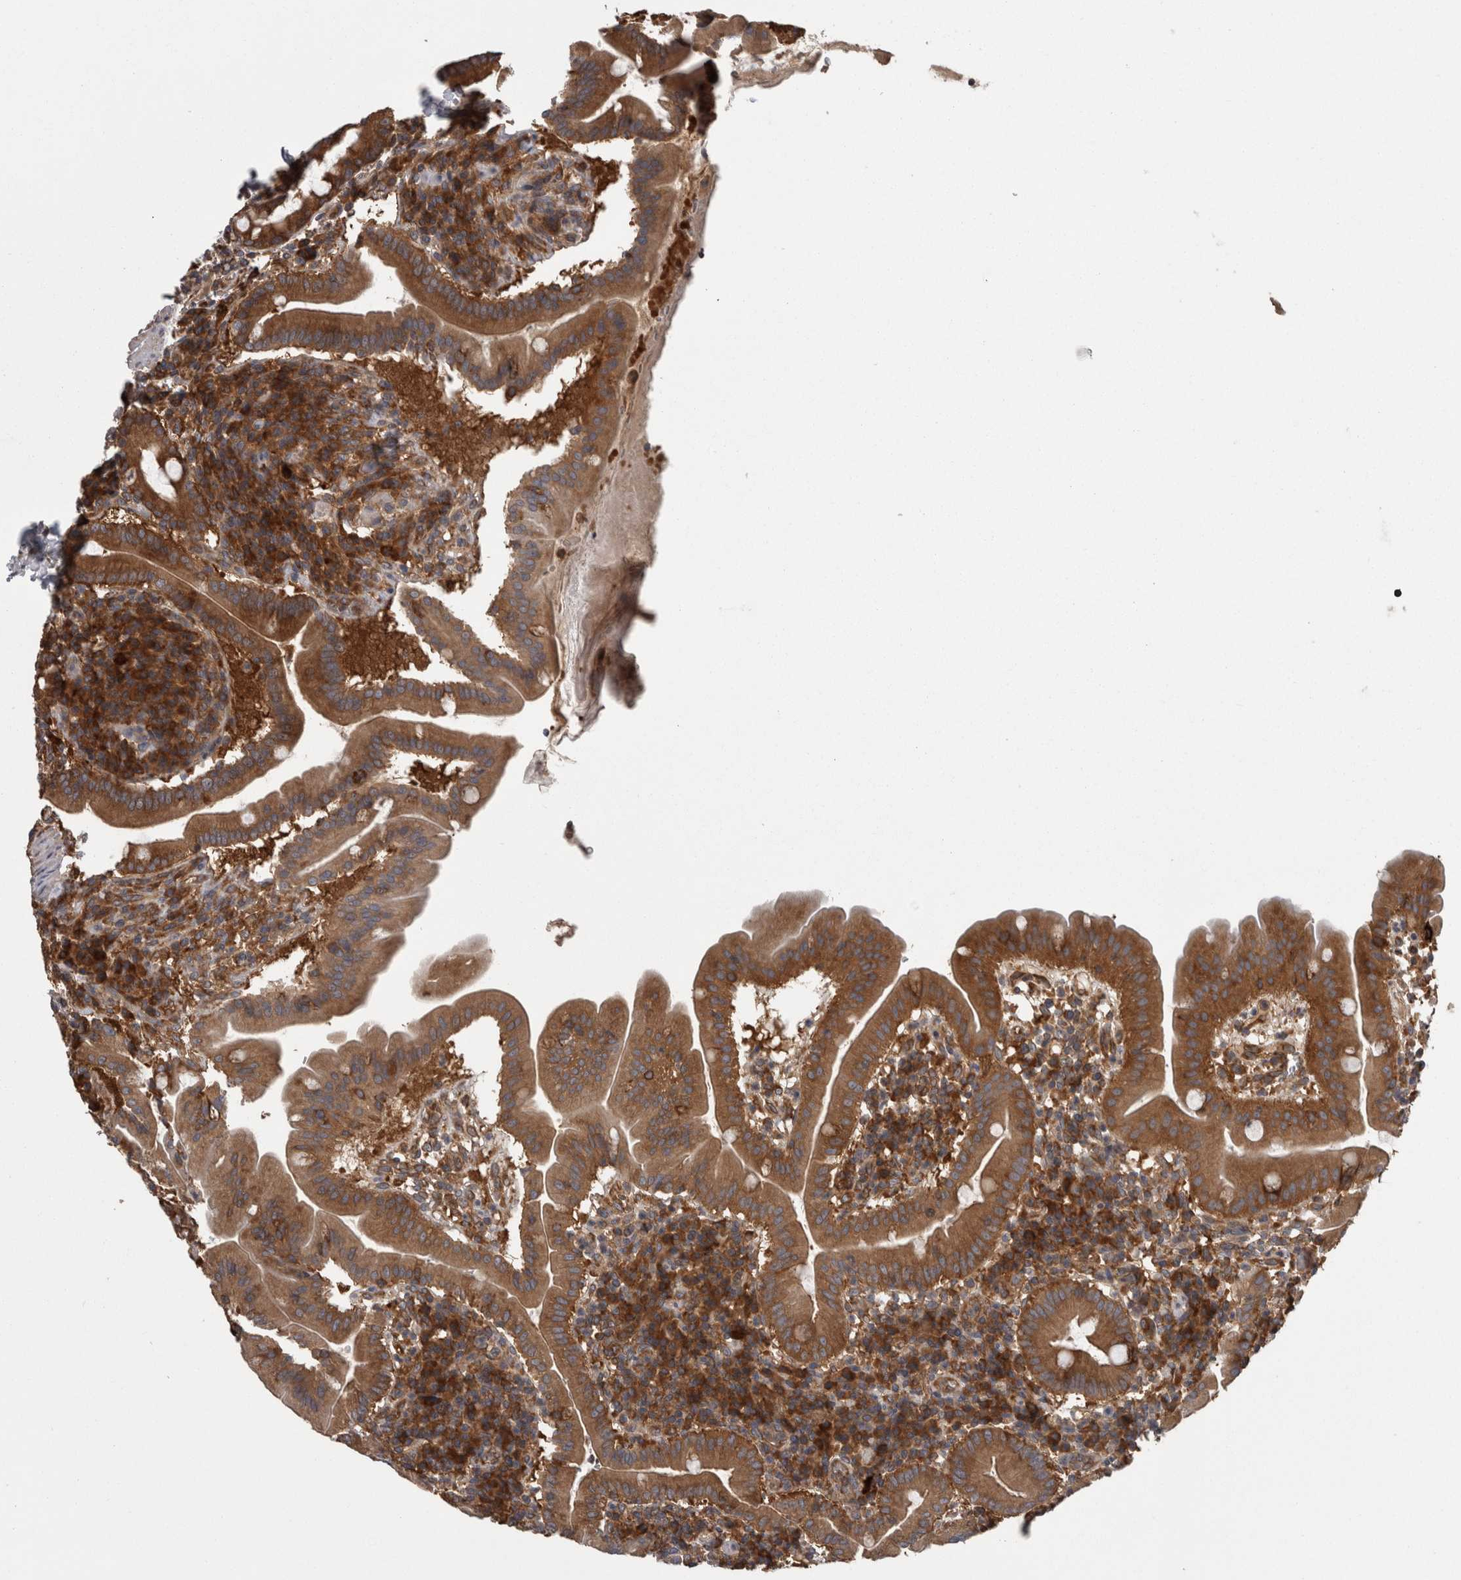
{"staining": {"intensity": "strong", "quantity": ">75%", "location": "cytoplasmic/membranous"}, "tissue": "duodenum", "cell_type": "Glandular cells", "image_type": "normal", "snomed": [{"axis": "morphology", "description": "Normal tissue, NOS"}, {"axis": "topography", "description": "Duodenum"}], "caption": "Duodenum stained with DAB (3,3'-diaminobenzidine) immunohistochemistry displays high levels of strong cytoplasmic/membranous staining in about >75% of glandular cells.", "gene": "SMCR8", "patient": {"sex": "male", "age": 50}}